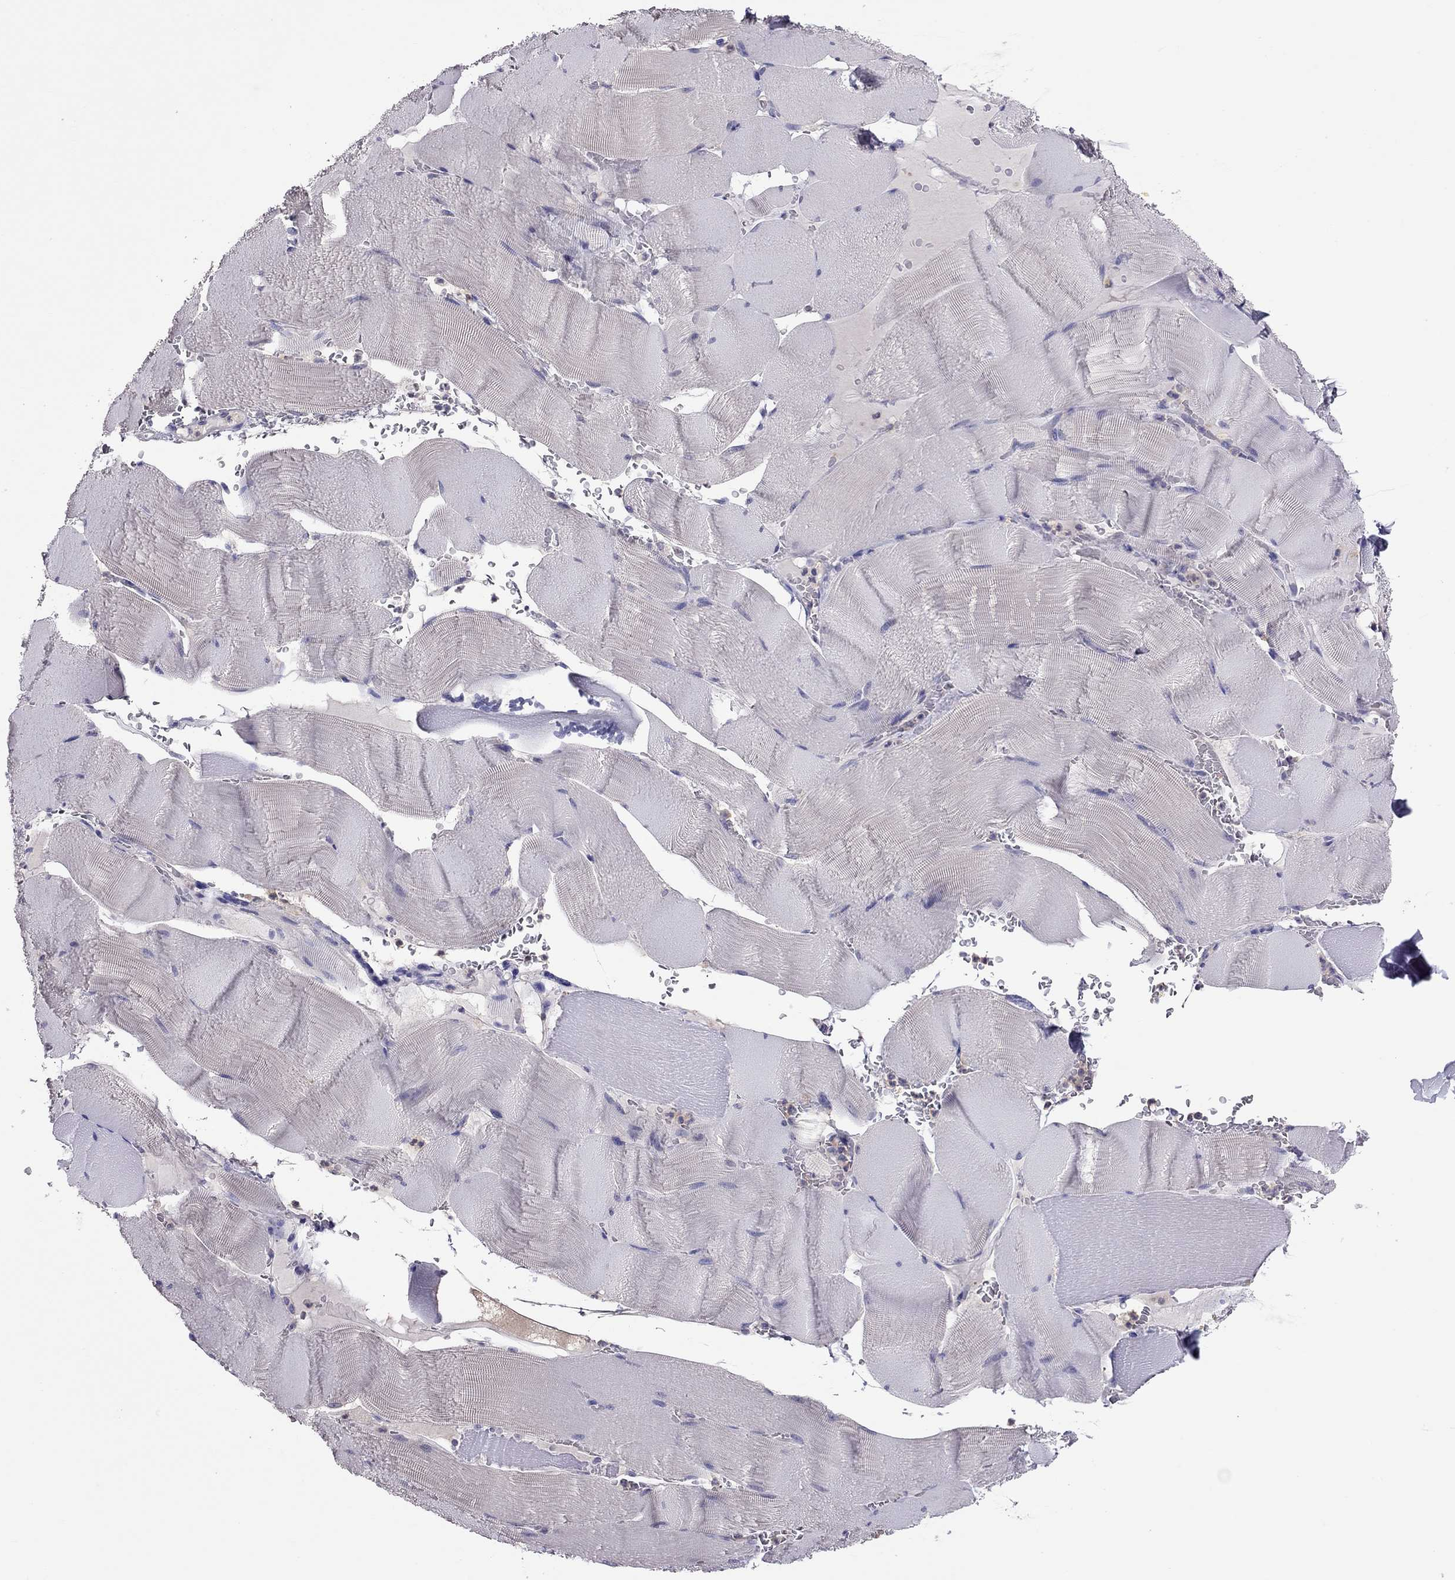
{"staining": {"intensity": "negative", "quantity": "none", "location": "none"}, "tissue": "skeletal muscle", "cell_type": "Myocytes", "image_type": "normal", "snomed": [{"axis": "morphology", "description": "Normal tissue, NOS"}, {"axis": "topography", "description": "Skeletal muscle"}], "caption": "High magnification brightfield microscopy of unremarkable skeletal muscle stained with DAB (3,3'-diaminobenzidine) (brown) and counterstained with hematoxylin (blue): myocytes show no significant expression.", "gene": "TEX22", "patient": {"sex": "male", "age": 56}}